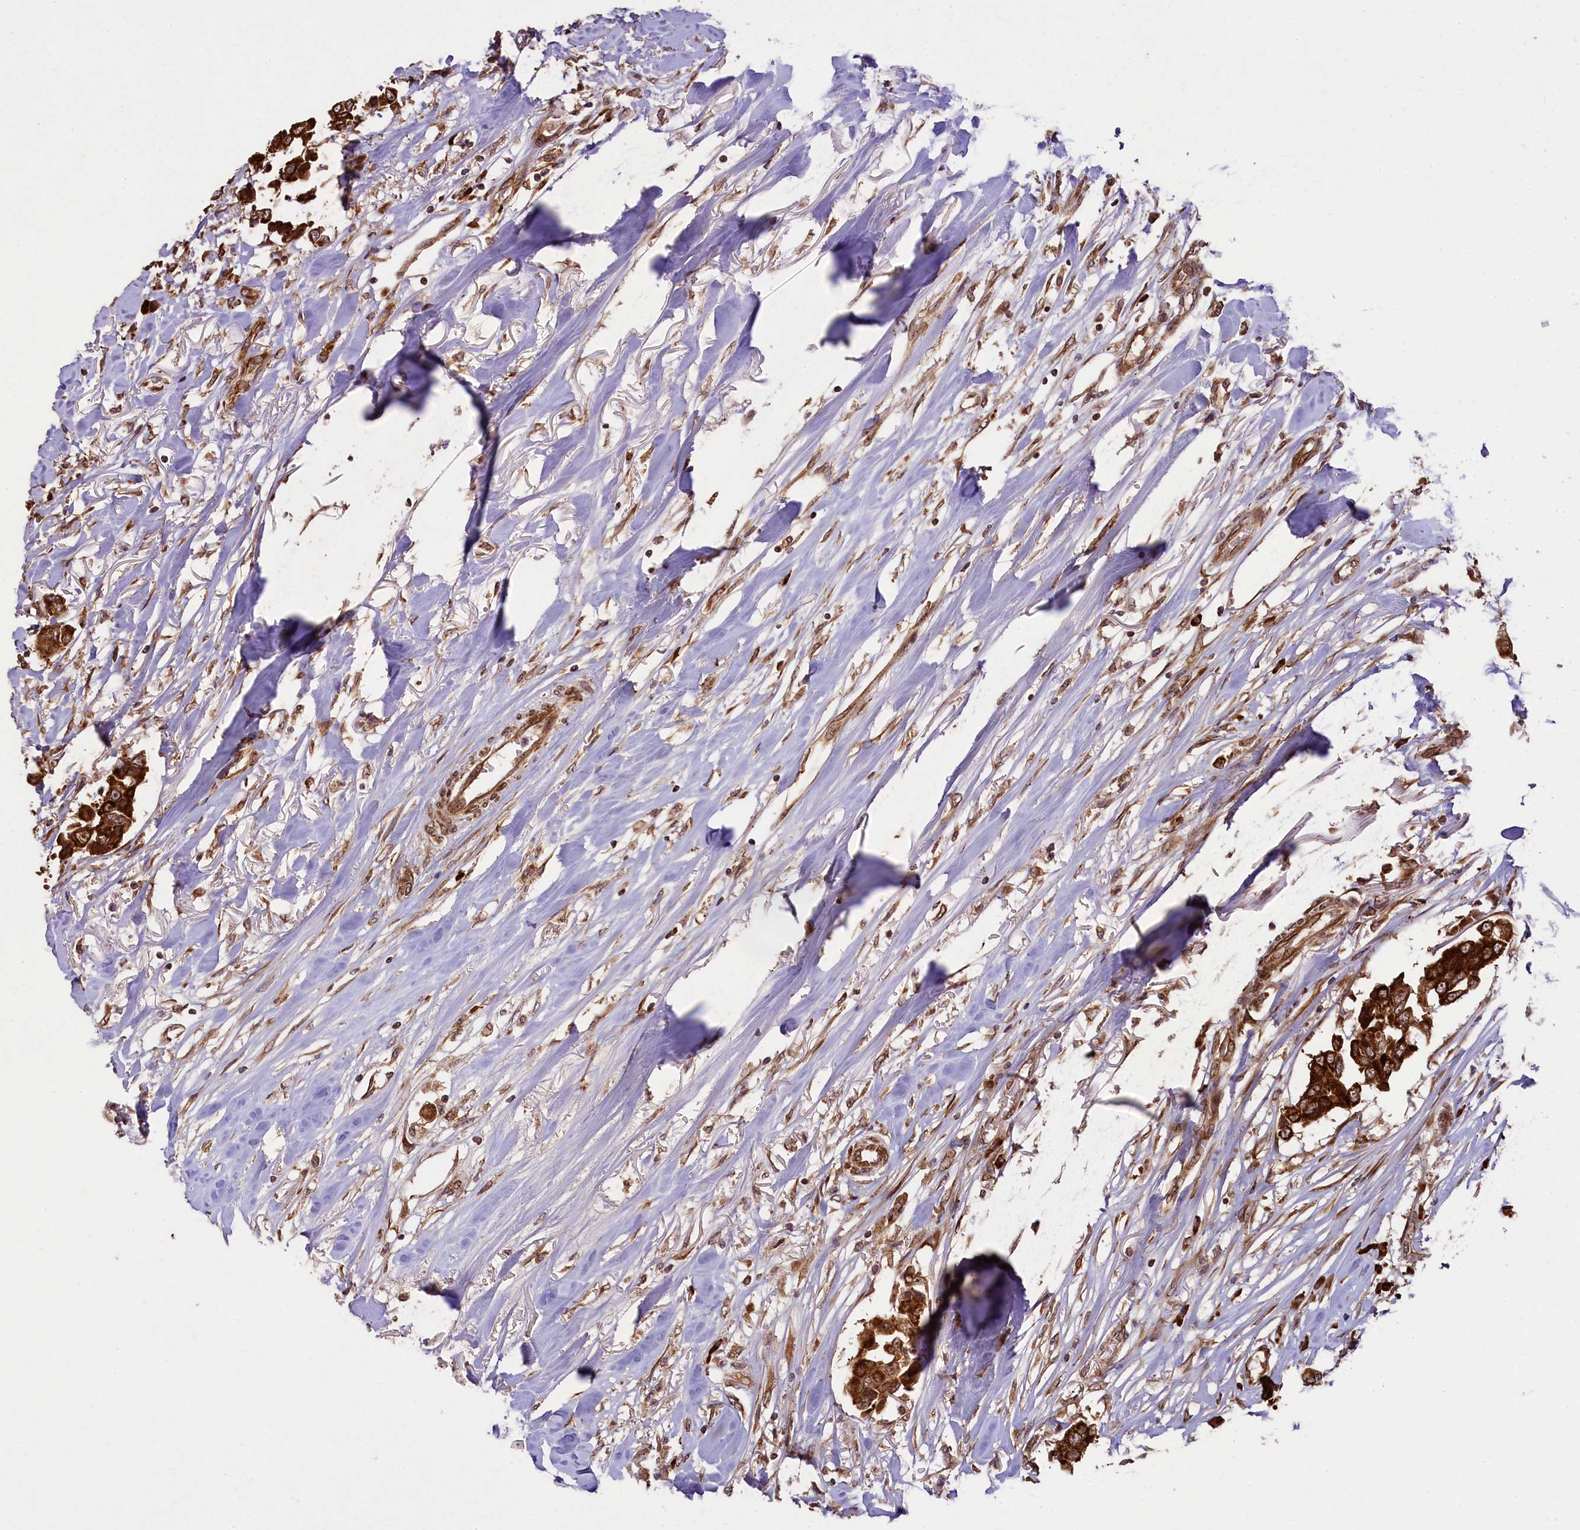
{"staining": {"intensity": "strong", "quantity": ">75%", "location": "cytoplasmic/membranous"}, "tissue": "breast cancer", "cell_type": "Tumor cells", "image_type": "cancer", "snomed": [{"axis": "morphology", "description": "Duct carcinoma"}, {"axis": "topography", "description": "Breast"}], "caption": "This is an image of IHC staining of breast cancer (invasive ductal carcinoma), which shows strong staining in the cytoplasmic/membranous of tumor cells.", "gene": "LARP4", "patient": {"sex": "female", "age": 80}}